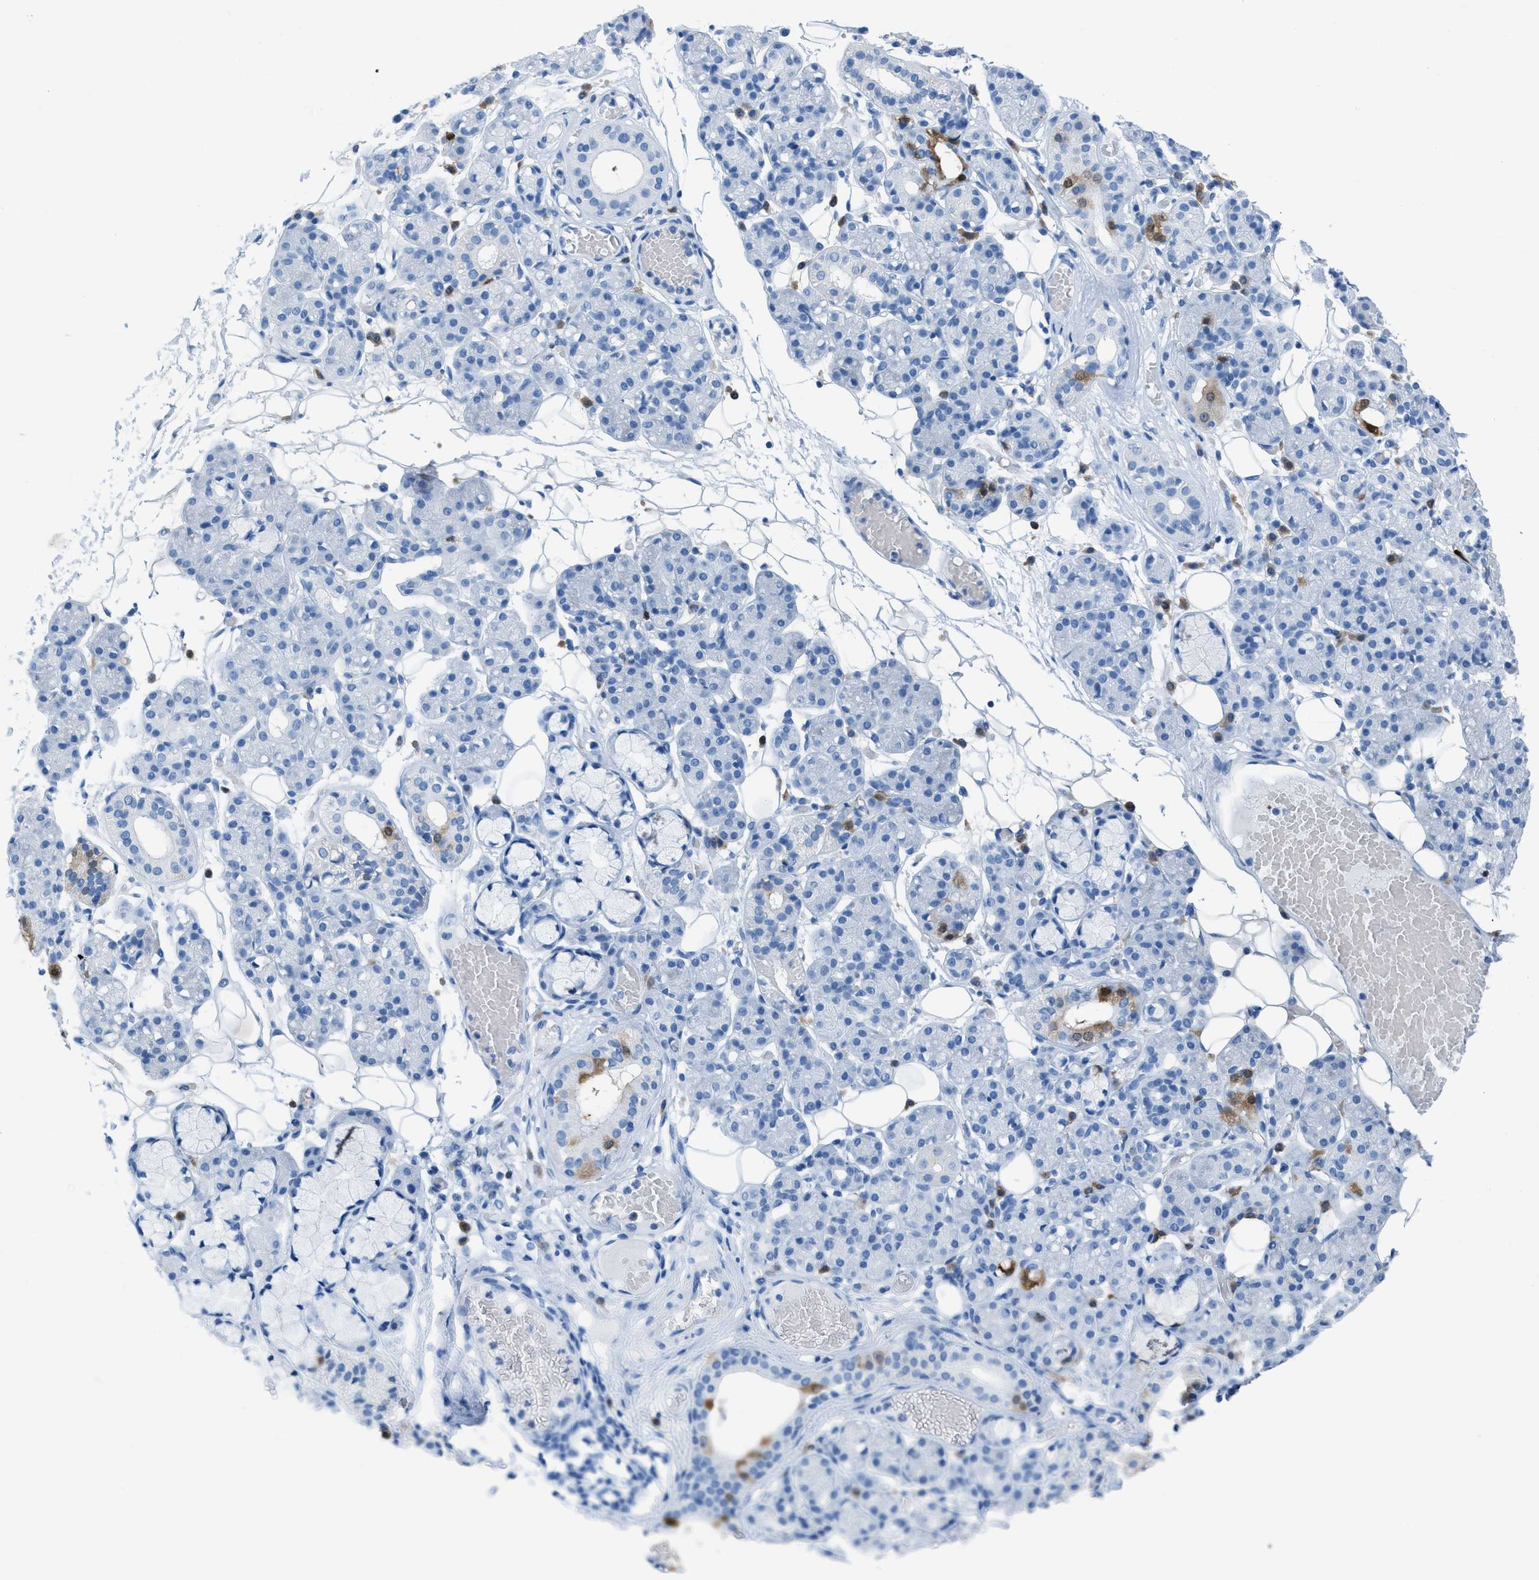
{"staining": {"intensity": "weak", "quantity": "<25%", "location": "cytoplasmic/membranous"}, "tissue": "salivary gland", "cell_type": "Glandular cells", "image_type": "normal", "snomed": [{"axis": "morphology", "description": "Normal tissue, NOS"}, {"axis": "topography", "description": "Salivary gland"}], "caption": "Salivary gland was stained to show a protein in brown. There is no significant positivity in glandular cells.", "gene": "CDKN2A", "patient": {"sex": "male", "age": 63}}